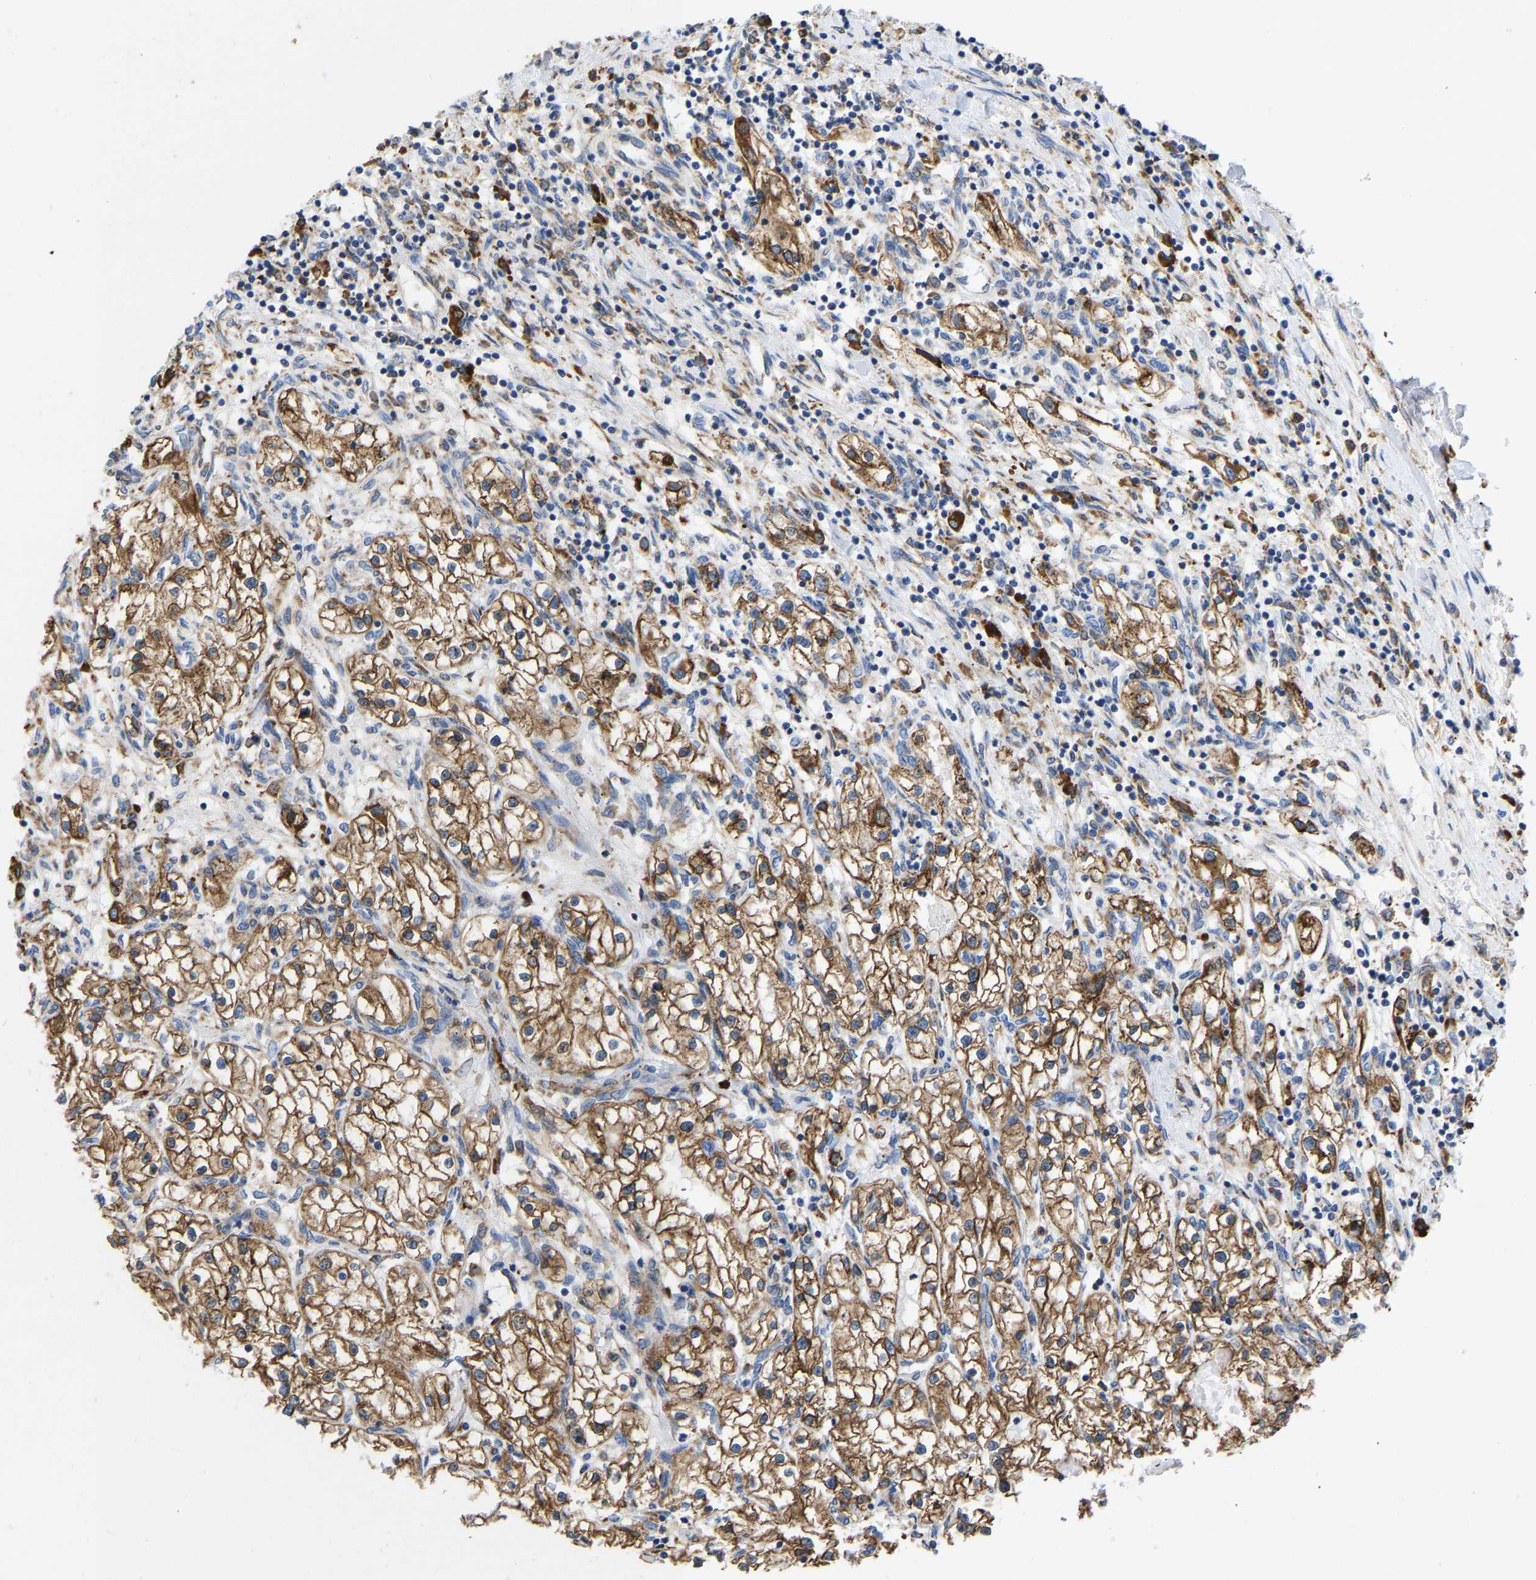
{"staining": {"intensity": "moderate", "quantity": ">75%", "location": "cytoplasmic/membranous"}, "tissue": "renal cancer", "cell_type": "Tumor cells", "image_type": "cancer", "snomed": [{"axis": "morphology", "description": "Adenocarcinoma, NOS"}, {"axis": "topography", "description": "Kidney"}], "caption": "A histopathology image of human renal adenocarcinoma stained for a protein displays moderate cytoplasmic/membranous brown staining in tumor cells.", "gene": "P4HB", "patient": {"sex": "male", "age": 68}}